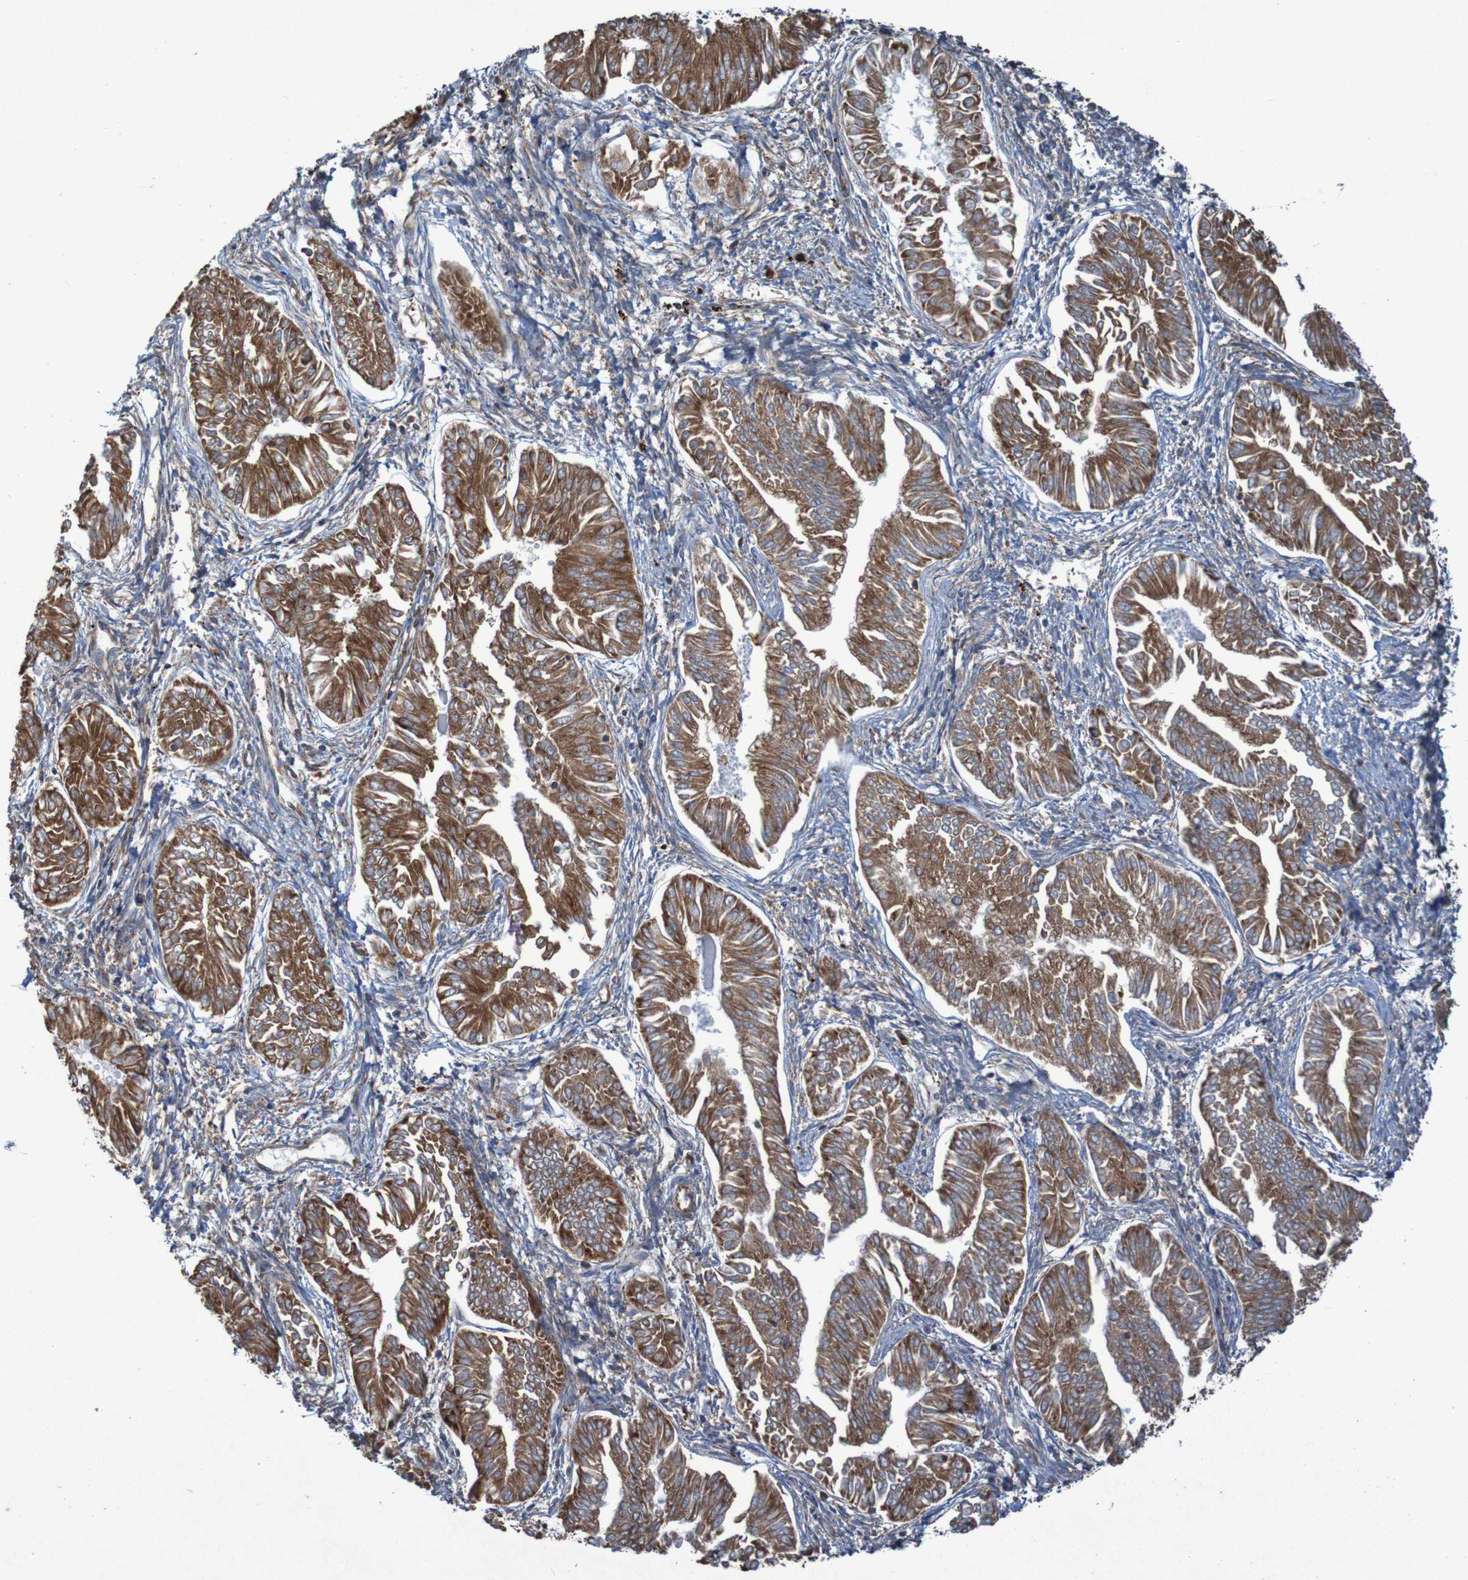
{"staining": {"intensity": "strong", "quantity": ">75%", "location": "cytoplasmic/membranous"}, "tissue": "endometrial cancer", "cell_type": "Tumor cells", "image_type": "cancer", "snomed": [{"axis": "morphology", "description": "Adenocarcinoma, NOS"}, {"axis": "topography", "description": "Endometrium"}], "caption": "The immunohistochemical stain highlights strong cytoplasmic/membranous positivity in tumor cells of endometrial adenocarcinoma tissue.", "gene": "RPL10", "patient": {"sex": "female", "age": 53}}